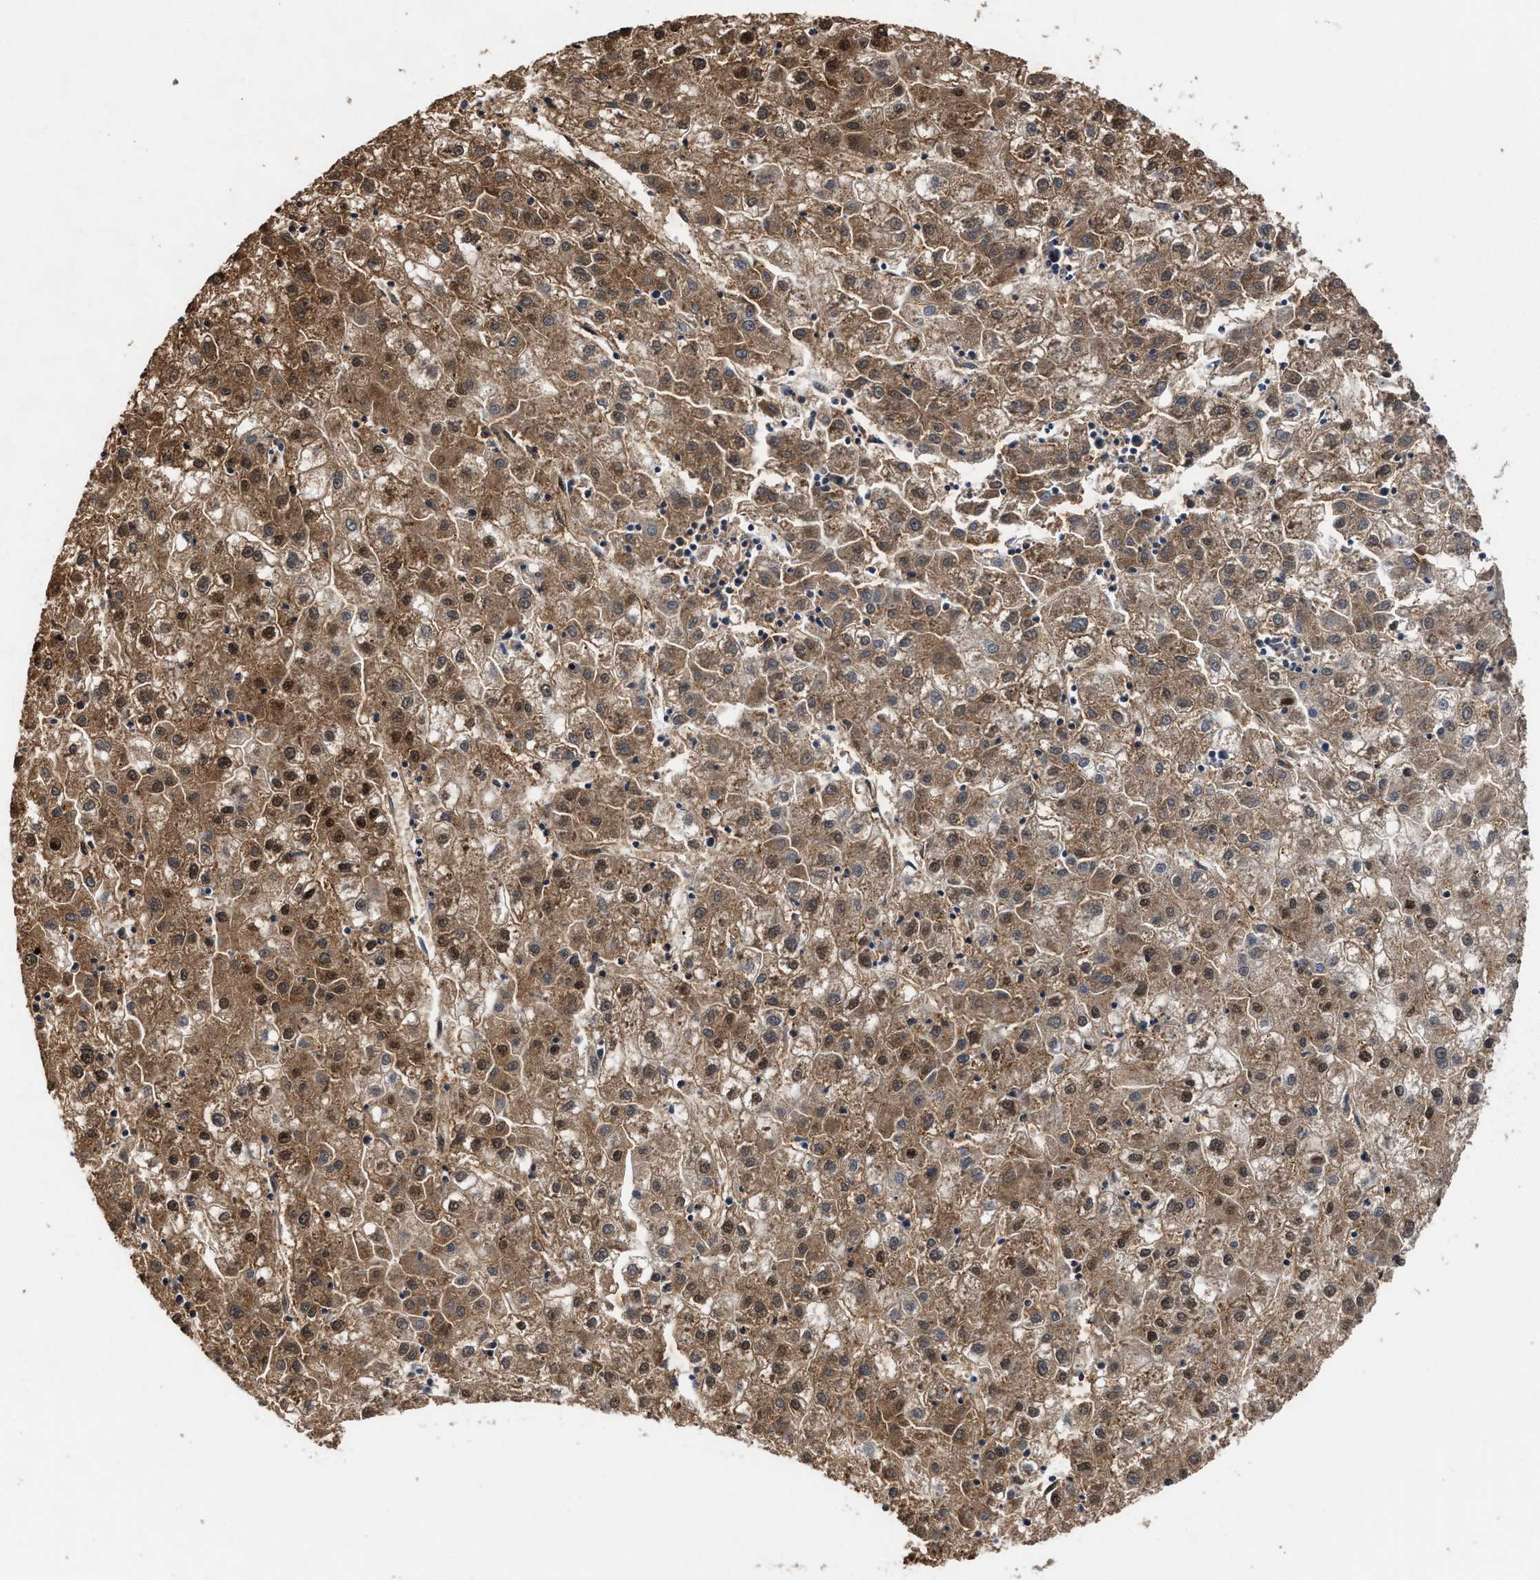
{"staining": {"intensity": "moderate", "quantity": ">75%", "location": "cytoplasmic/membranous,nuclear"}, "tissue": "liver cancer", "cell_type": "Tumor cells", "image_type": "cancer", "snomed": [{"axis": "morphology", "description": "Carcinoma, Hepatocellular, NOS"}, {"axis": "topography", "description": "Liver"}], "caption": "IHC of human hepatocellular carcinoma (liver) demonstrates medium levels of moderate cytoplasmic/membranous and nuclear expression in about >75% of tumor cells. The protein is shown in brown color, while the nuclei are stained blue.", "gene": "SEPTIN2", "patient": {"sex": "male", "age": 72}}